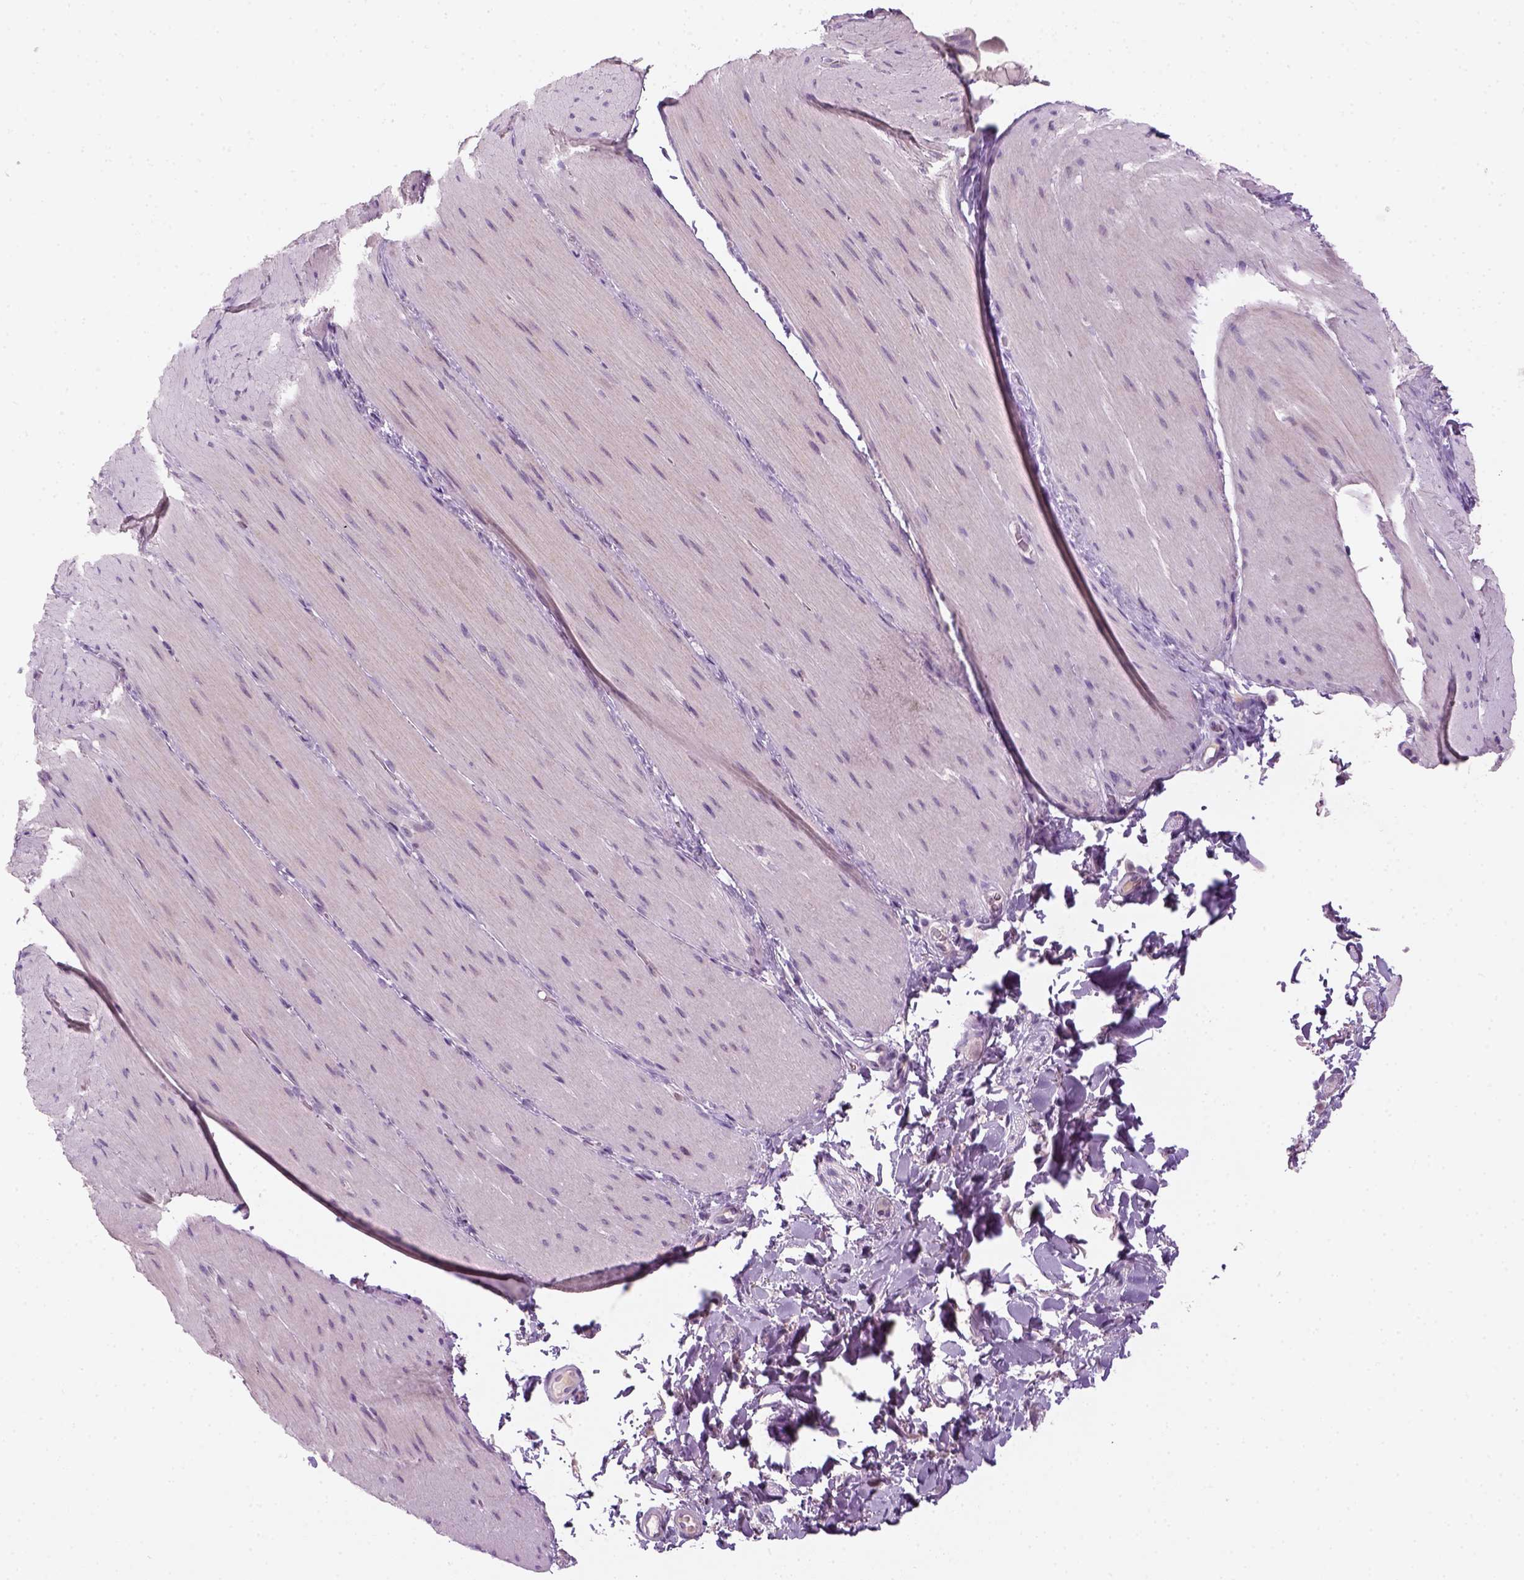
{"staining": {"intensity": "negative", "quantity": "none", "location": "none"}, "tissue": "smooth muscle", "cell_type": "Smooth muscle cells", "image_type": "normal", "snomed": [{"axis": "morphology", "description": "Normal tissue, NOS"}, {"axis": "topography", "description": "Smooth muscle"}, {"axis": "topography", "description": "Colon"}], "caption": "A high-resolution histopathology image shows immunohistochemistry (IHC) staining of benign smooth muscle, which shows no significant staining in smooth muscle cells.", "gene": "GFI1B", "patient": {"sex": "male", "age": 73}}